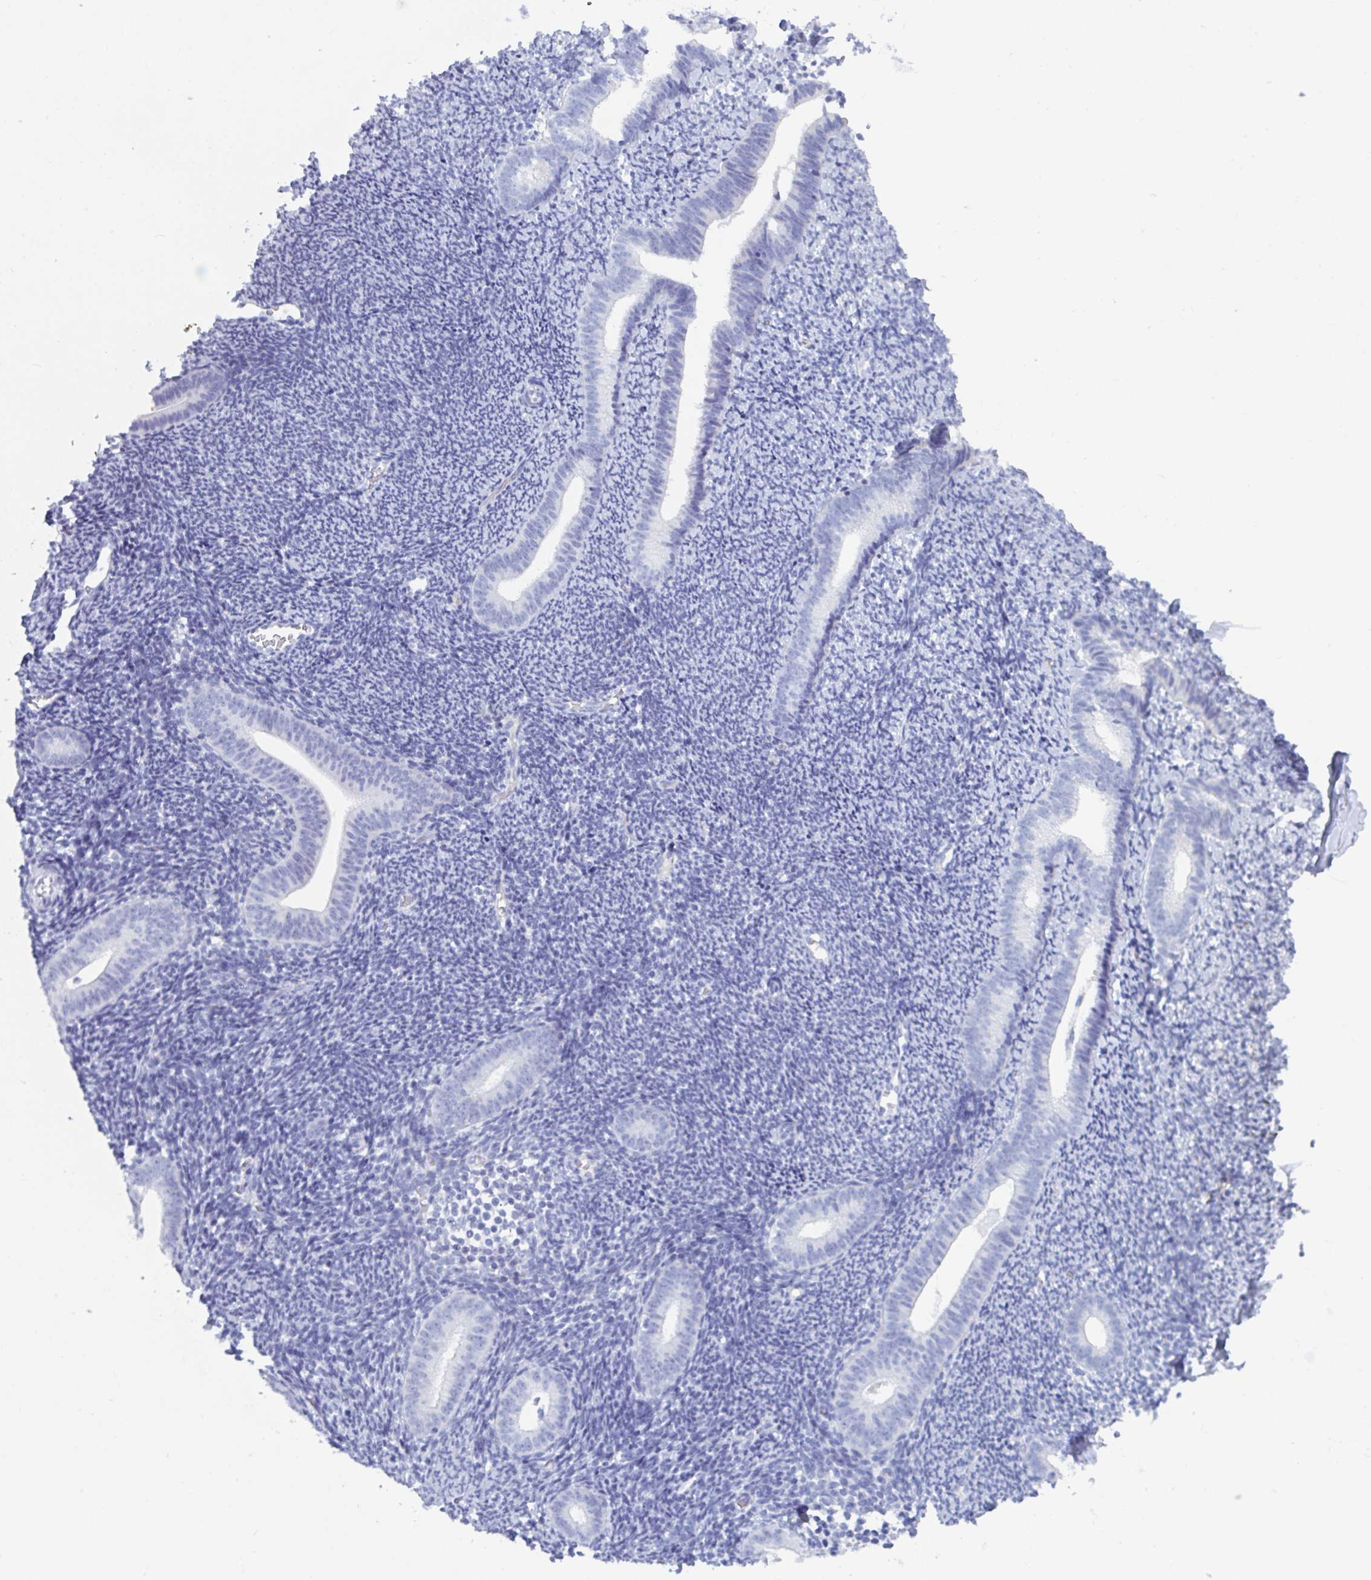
{"staining": {"intensity": "negative", "quantity": "none", "location": "none"}, "tissue": "endometrium", "cell_type": "Cells in endometrial stroma", "image_type": "normal", "snomed": [{"axis": "morphology", "description": "Normal tissue, NOS"}, {"axis": "topography", "description": "Endometrium"}], "caption": "Cells in endometrial stroma show no significant protein expression in normal endometrium. The staining is performed using DAB brown chromogen with nuclei counter-stained in using hematoxylin.", "gene": "DPEP3", "patient": {"sex": "female", "age": 39}}